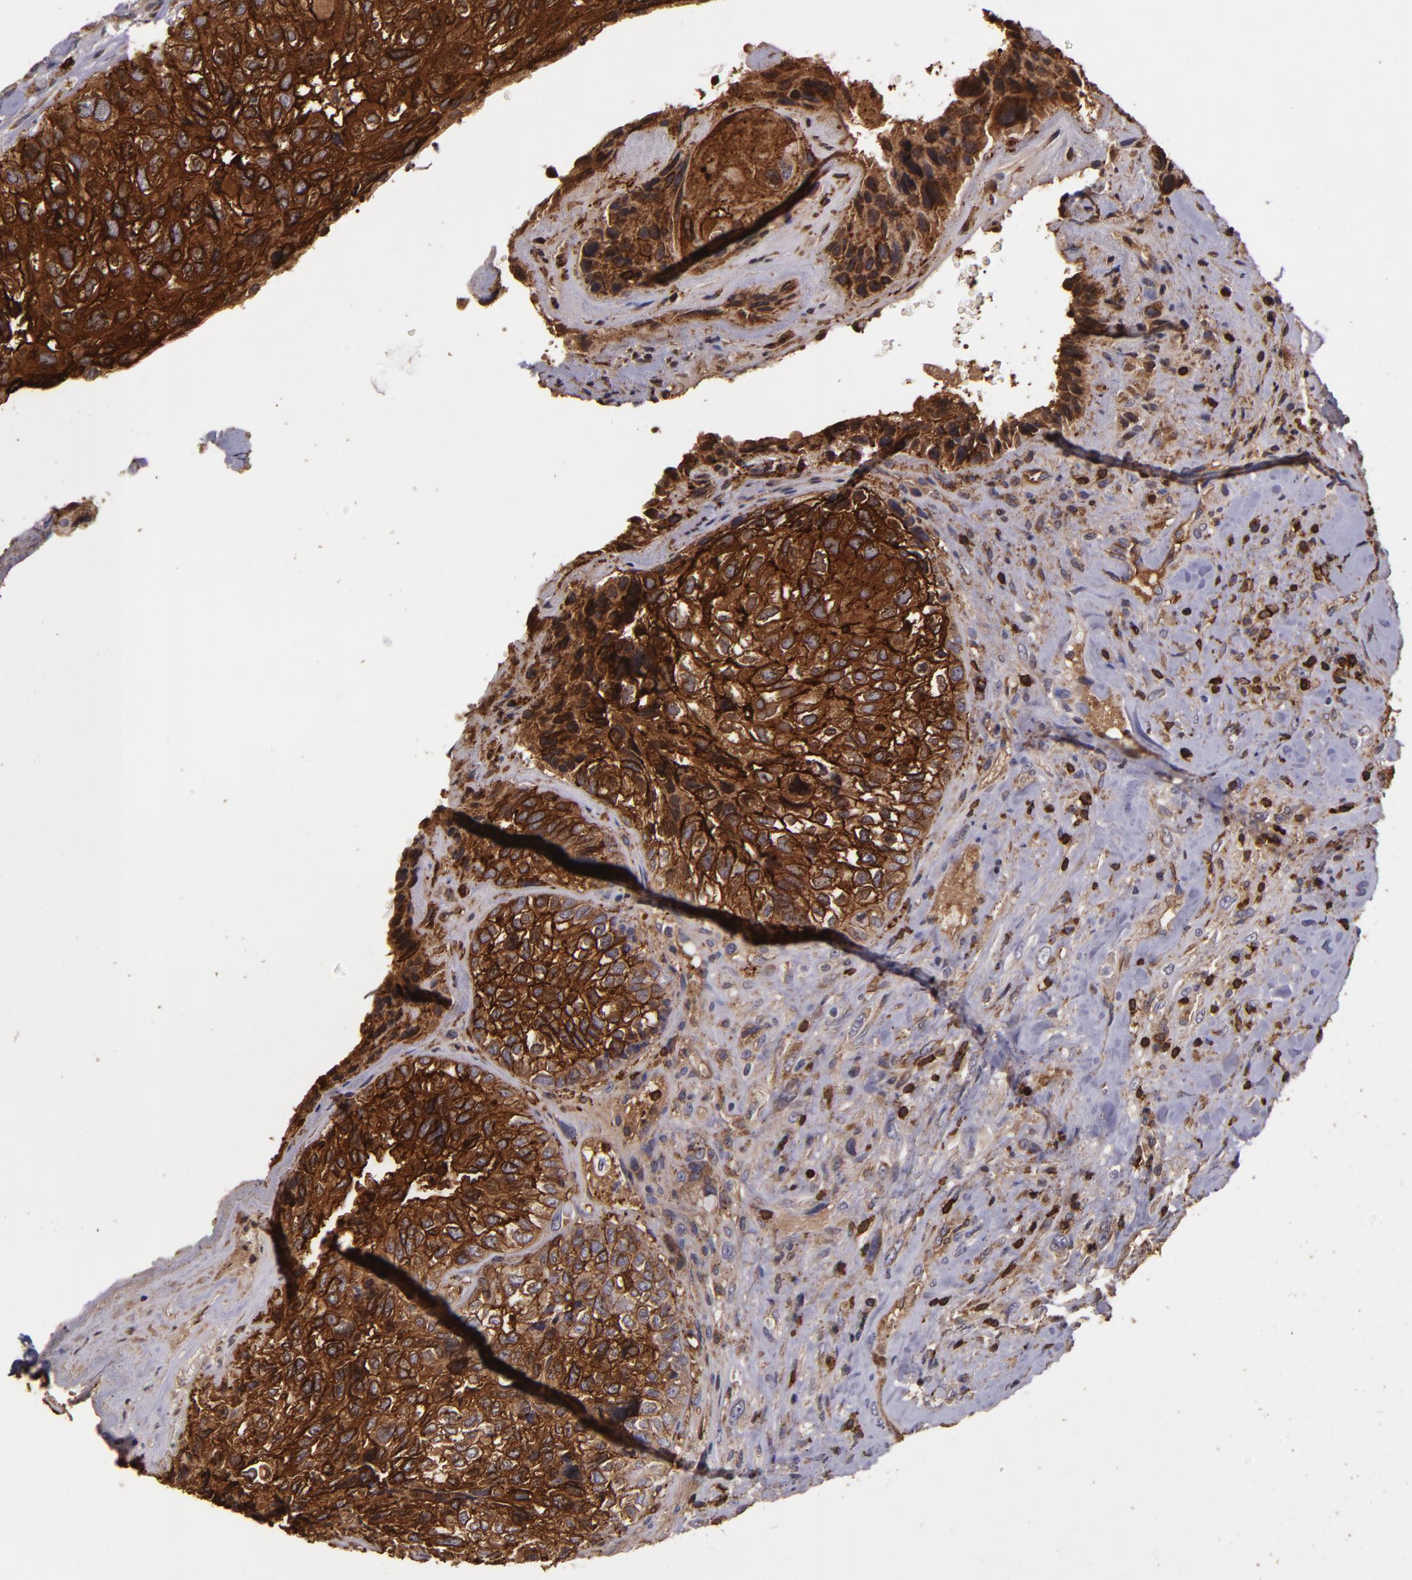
{"staining": {"intensity": "strong", "quantity": ">75%", "location": "cytoplasmic/membranous"}, "tissue": "breast cancer", "cell_type": "Tumor cells", "image_type": "cancer", "snomed": [{"axis": "morphology", "description": "Neoplasm, malignant, NOS"}, {"axis": "topography", "description": "Breast"}], "caption": "Tumor cells demonstrate high levels of strong cytoplasmic/membranous positivity in approximately >75% of cells in human breast neoplasm (malignant).", "gene": "SLC9A3R1", "patient": {"sex": "female", "age": 50}}